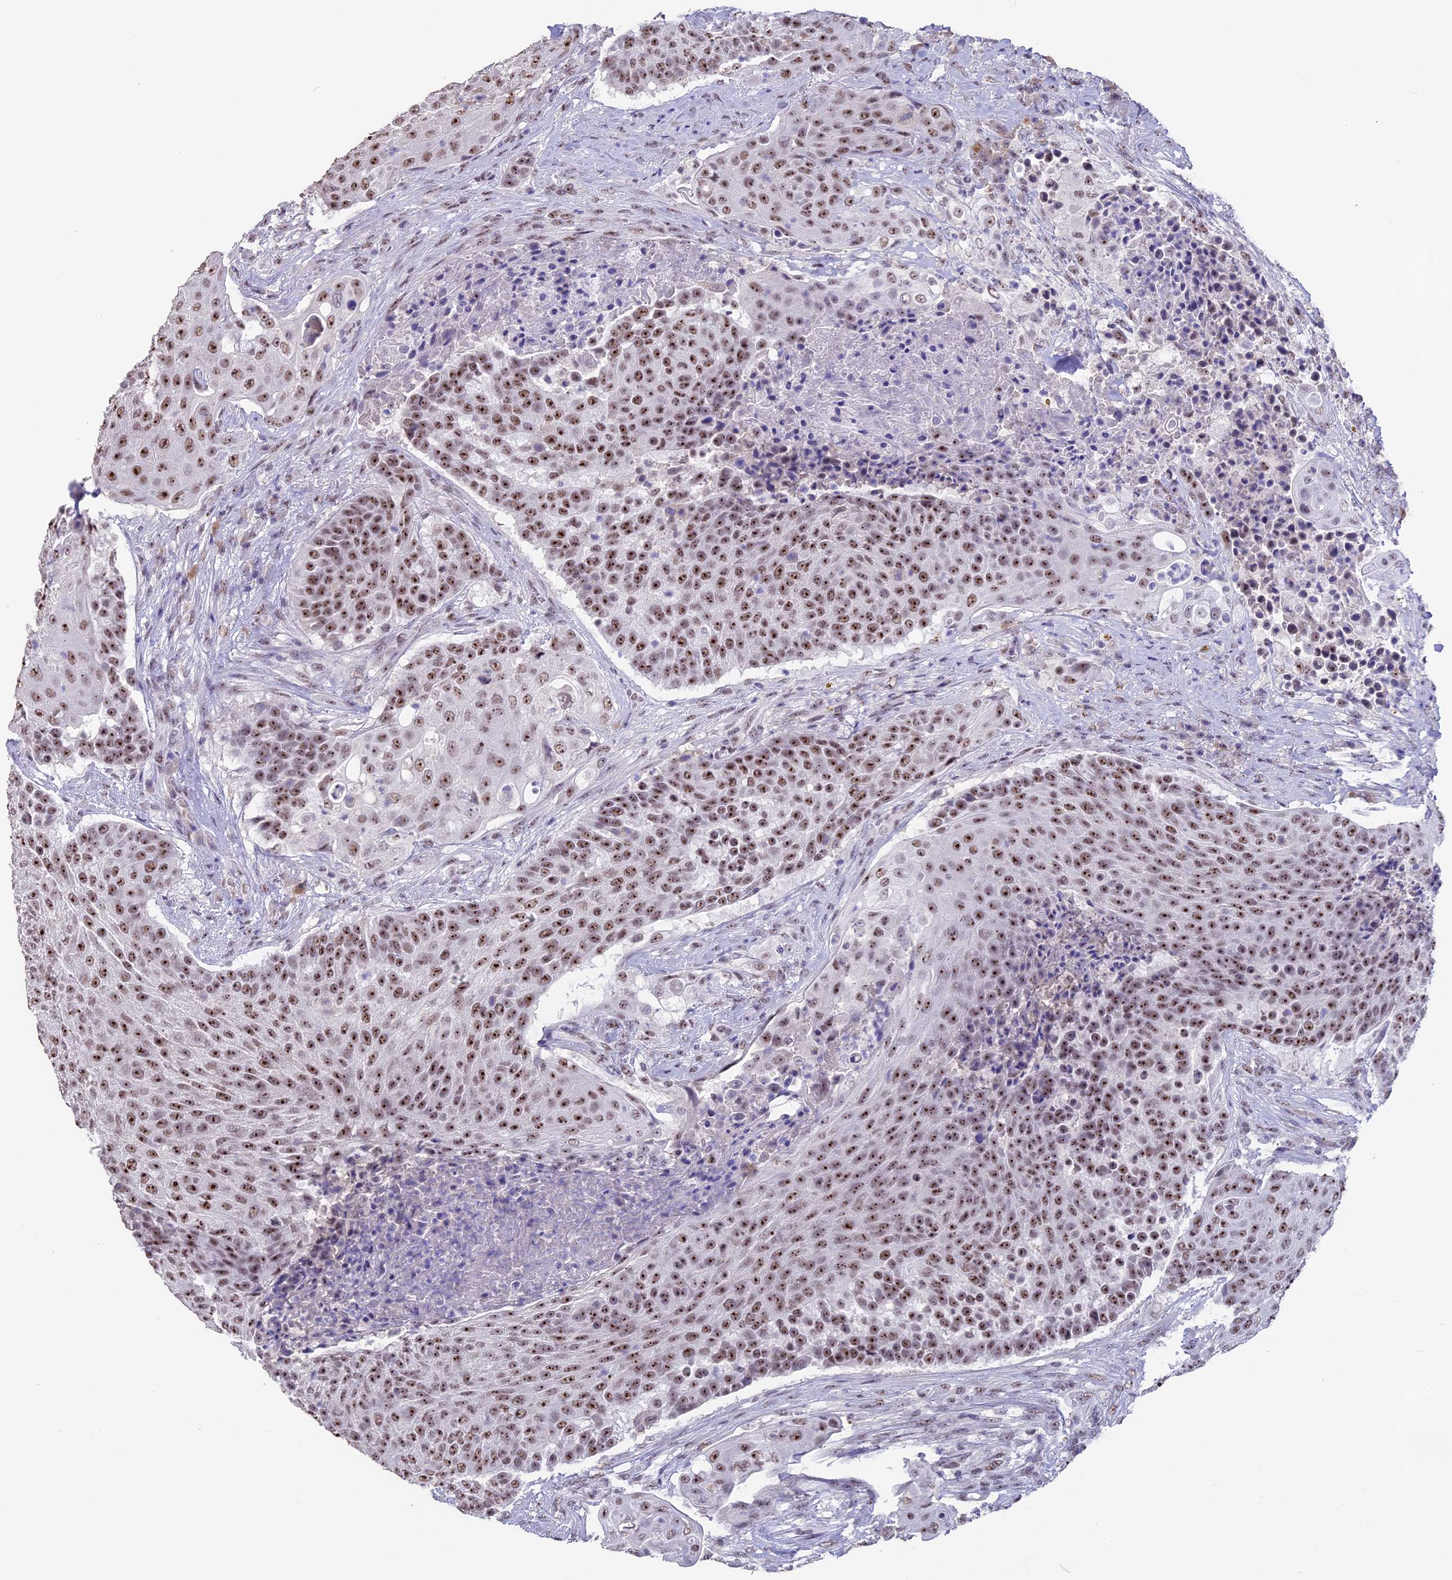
{"staining": {"intensity": "strong", "quantity": ">75%", "location": "nuclear"}, "tissue": "urothelial cancer", "cell_type": "Tumor cells", "image_type": "cancer", "snomed": [{"axis": "morphology", "description": "Urothelial carcinoma, High grade"}, {"axis": "topography", "description": "Urinary bladder"}], "caption": "IHC (DAB) staining of human urothelial cancer displays strong nuclear protein expression in about >75% of tumor cells. The staining is performed using DAB (3,3'-diaminobenzidine) brown chromogen to label protein expression. The nuclei are counter-stained blue using hematoxylin.", "gene": "SETD2", "patient": {"sex": "female", "age": 63}}